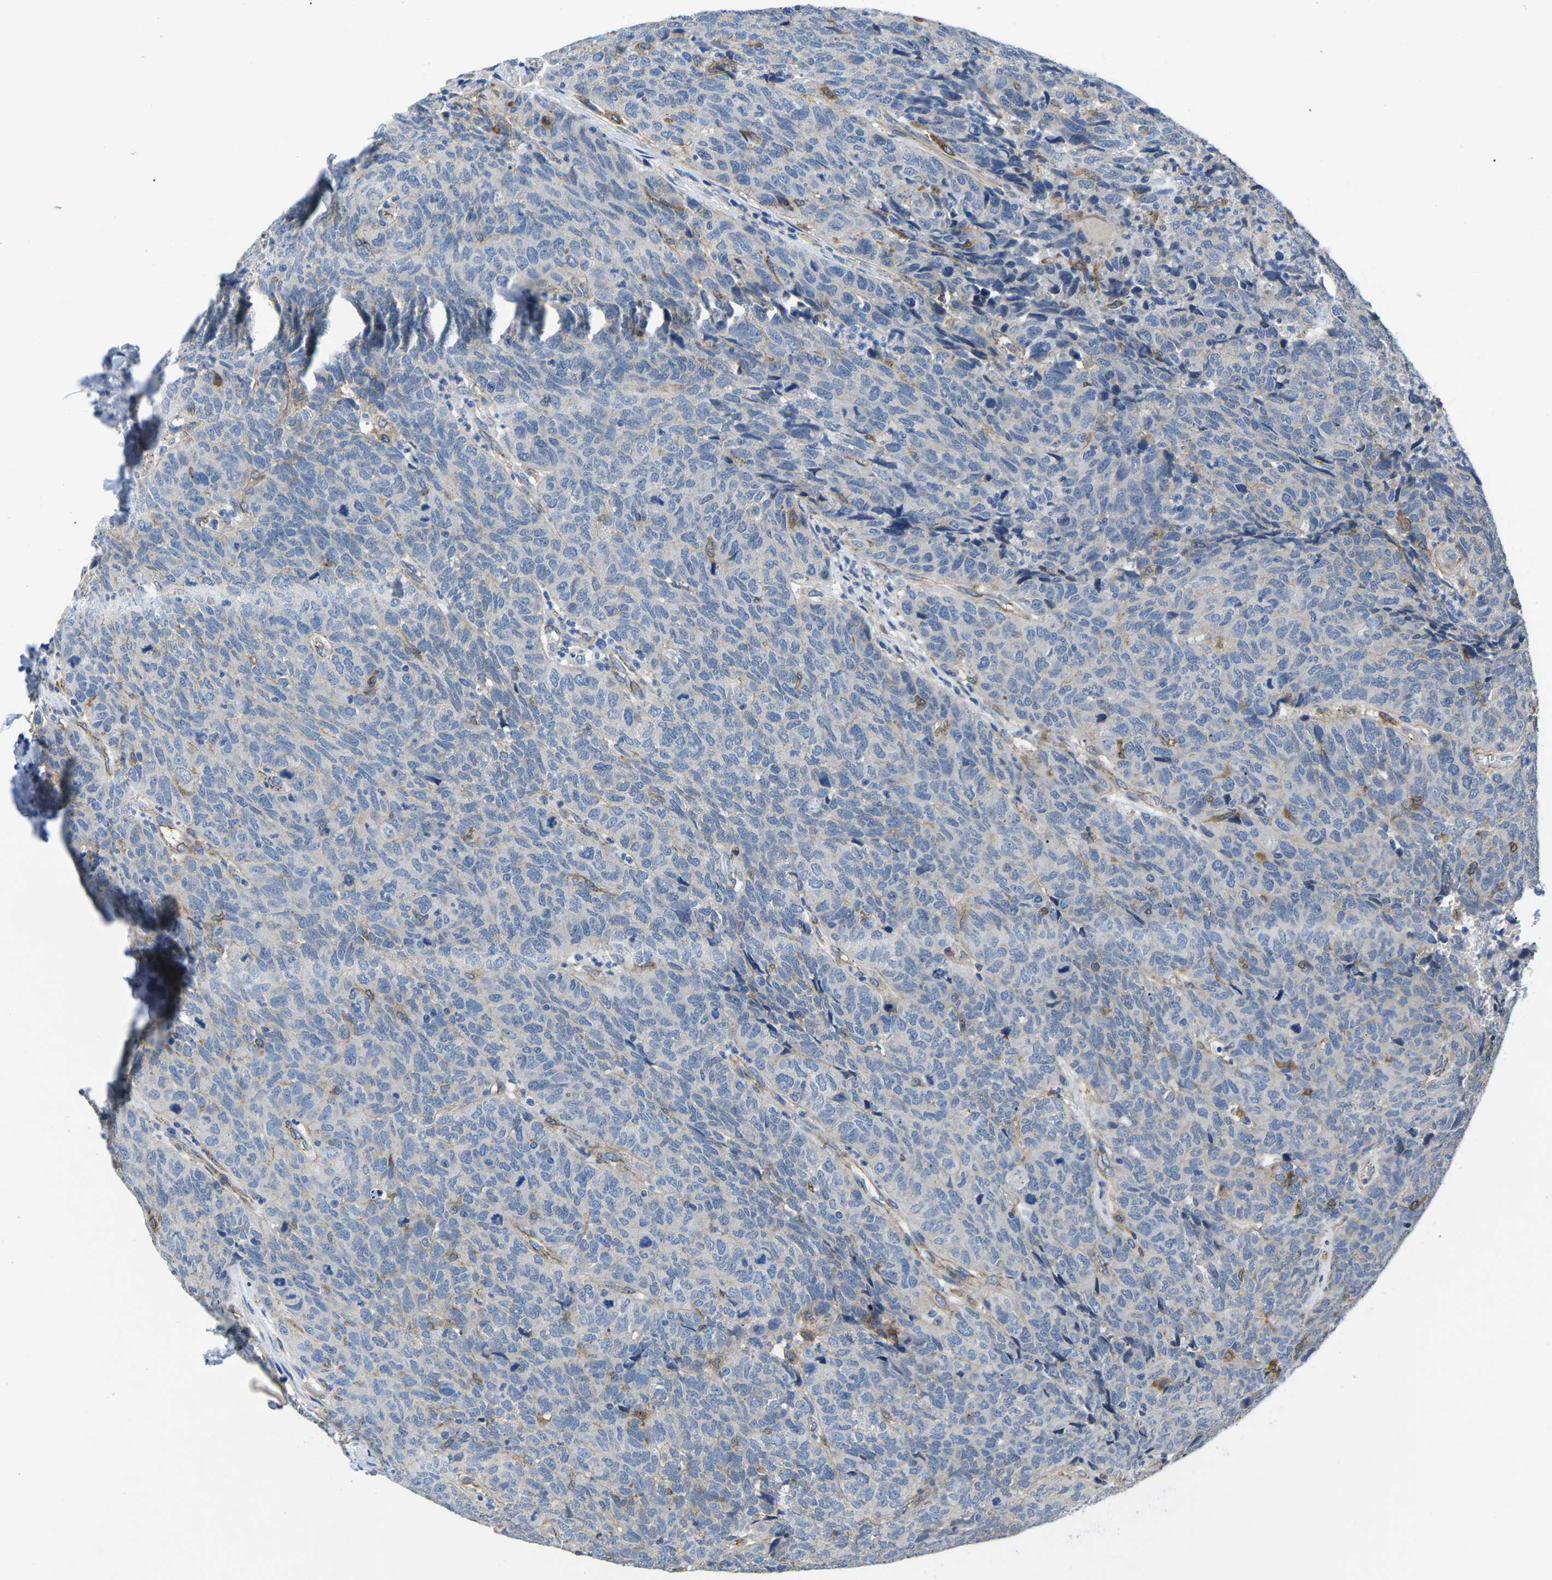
{"staining": {"intensity": "weak", "quantity": "<25%", "location": "cytoplasmic/membranous"}, "tissue": "head and neck cancer", "cell_type": "Tumor cells", "image_type": "cancer", "snomed": [{"axis": "morphology", "description": "Squamous cell carcinoma, NOS"}, {"axis": "topography", "description": "Head-Neck"}], "caption": "High power microscopy photomicrograph of an IHC micrograph of head and neck cancer (squamous cell carcinoma), revealing no significant expression in tumor cells.", "gene": "CTNND1", "patient": {"sex": "male", "age": 66}}